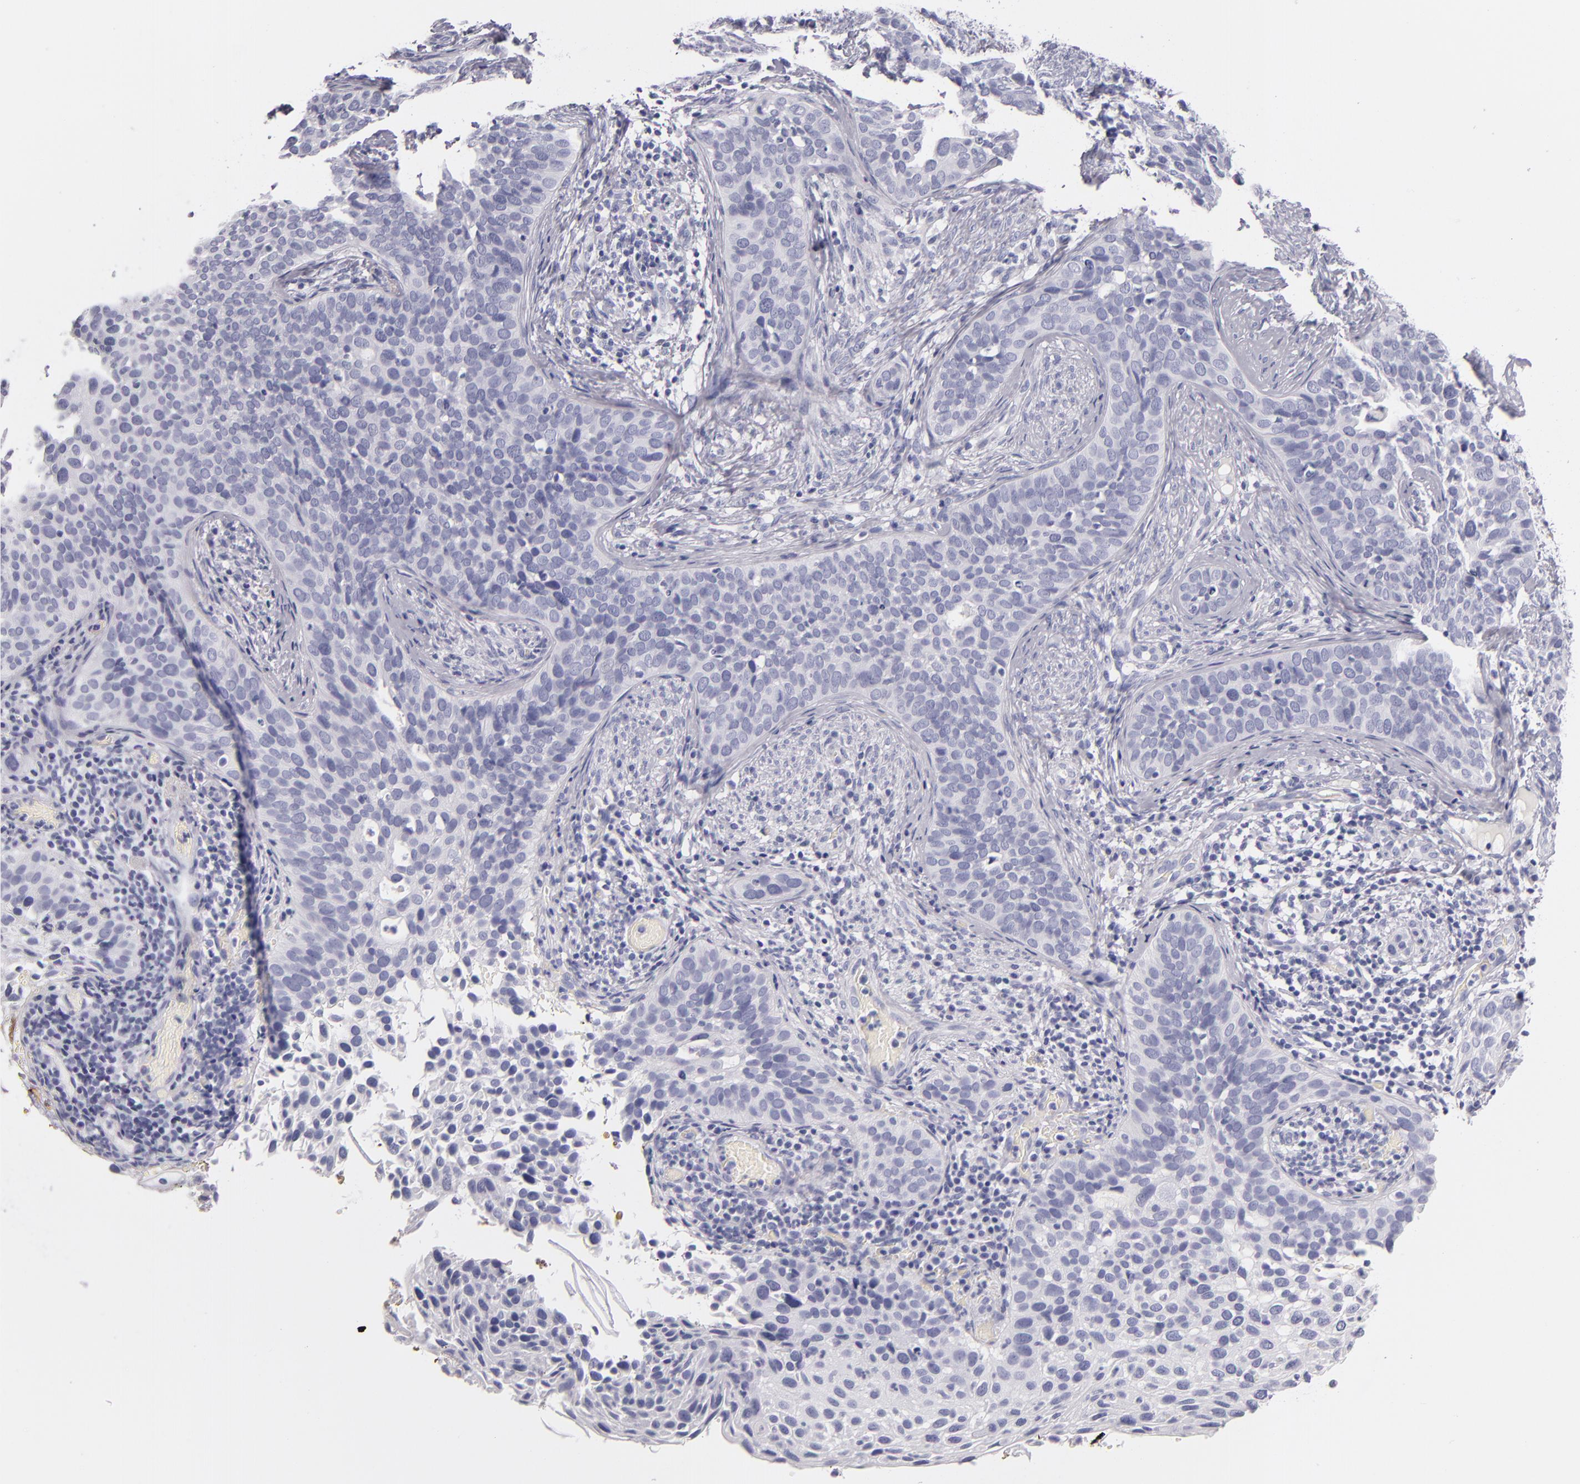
{"staining": {"intensity": "negative", "quantity": "none", "location": "none"}, "tissue": "cervical cancer", "cell_type": "Tumor cells", "image_type": "cancer", "snomed": [{"axis": "morphology", "description": "Squamous cell carcinoma, NOS"}, {"axis": "topography", "description": "Cervix"}], "caption": "Histopathology image shows no significant protein positivity in tumor cells of cervical cancer (squamous cell carcinoma).", "gene": "FABP1", "patient": {"sex": "female", "age": 31}}